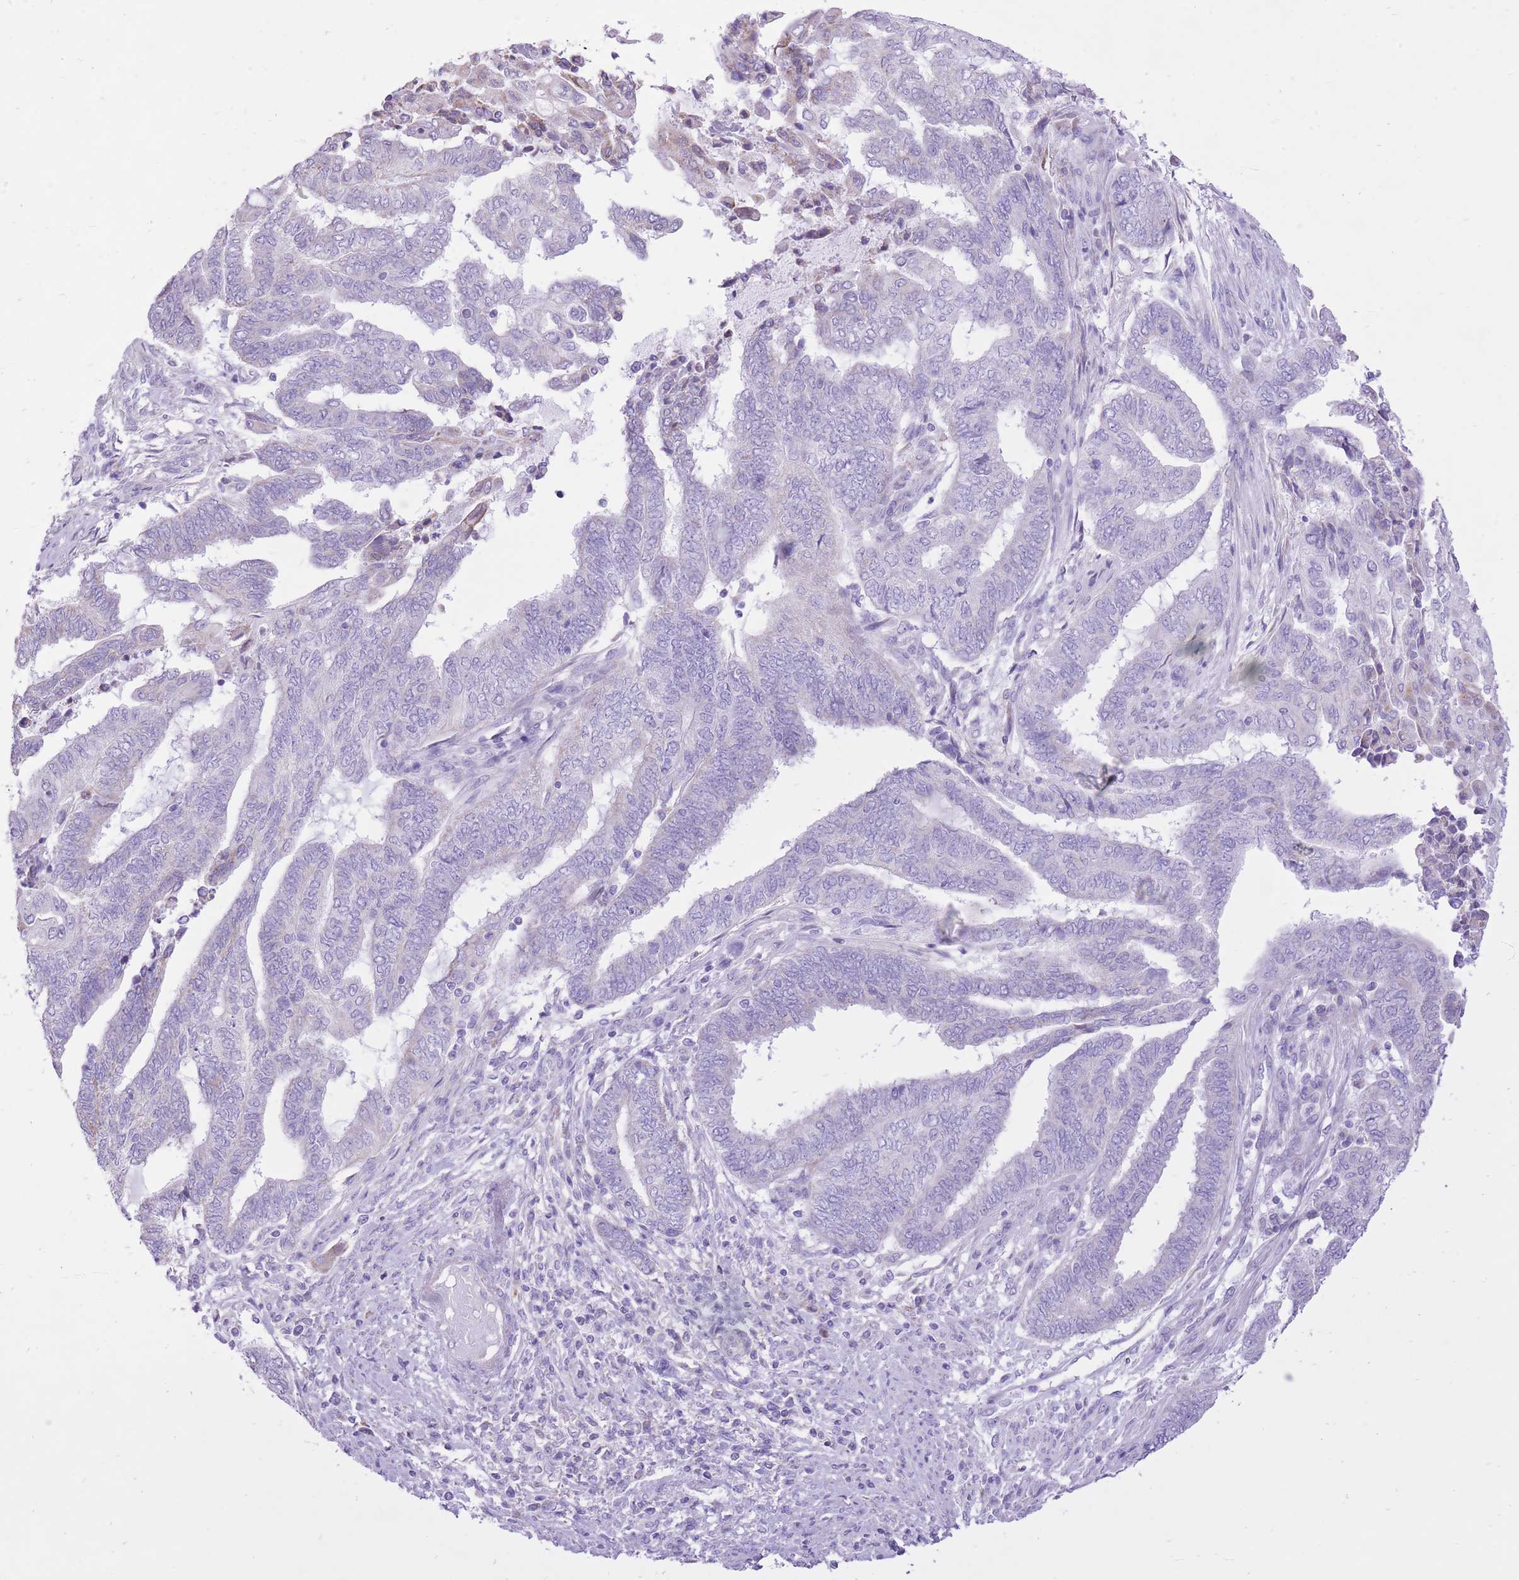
{"staining": {"intensity": "negative", "quantity": "none", "location": "none"}, "tissue": "endometrial cancer", "cell_type": "Tumor cells", "image_type": "cancer", "snomed": [{"axis": "morphology", "description": "Adenocarcinoma, NOS"}, {"axis": "topography", "description": "Uterus"}, {"axis": "topography", "description": "Endometrium"}], "caption": "Protein analysis of endometrial cancer displays no significant staining in tumor cells.", "gene": "SLC4A4", "patient": {"sex": "female", "age": 70}}